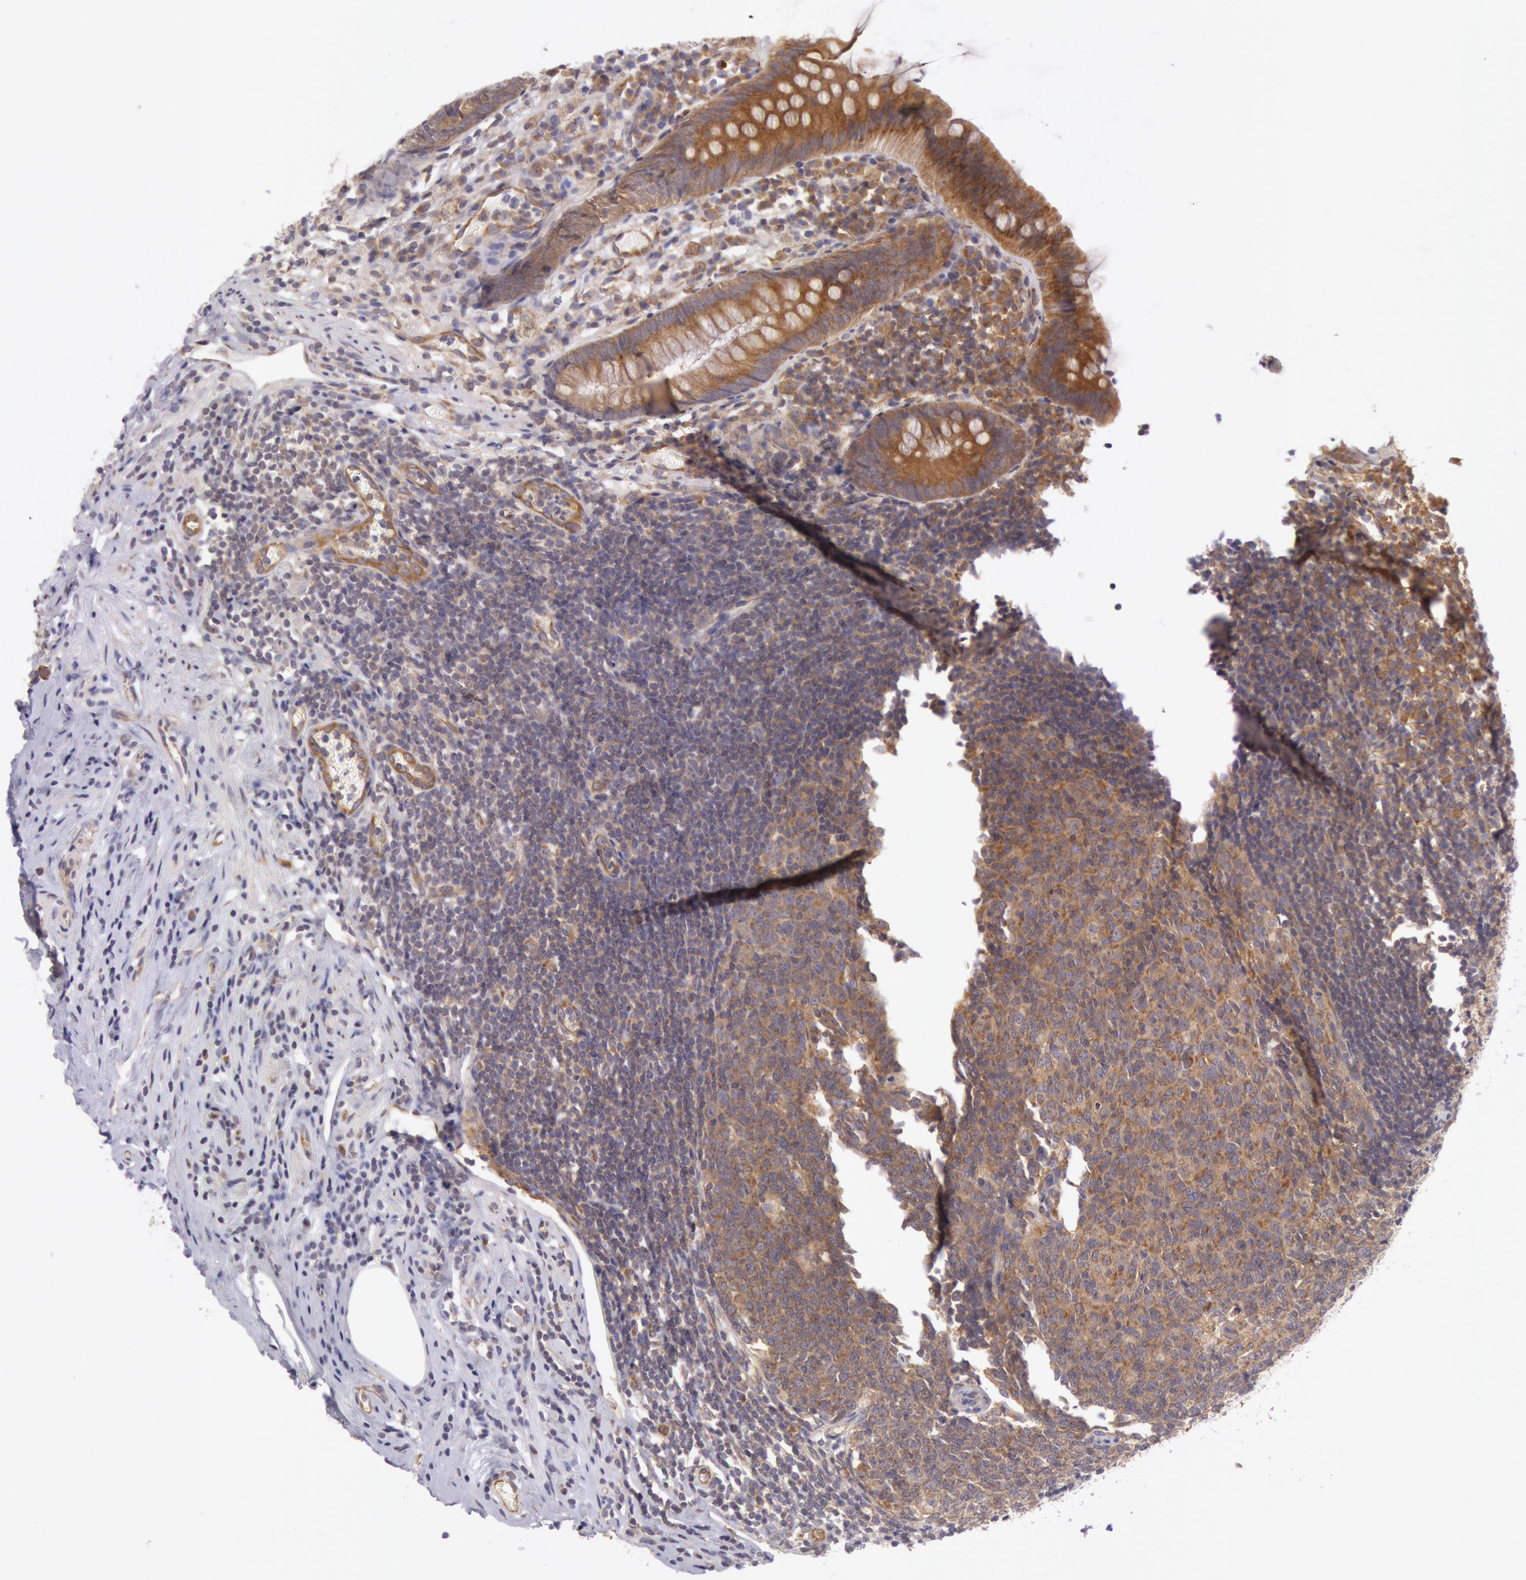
{"staining": {"intensity": "moderate", "quantity": ">75%", "location": "cytoplasmic/membranous"}, "tissue": "appendix", "cell_type": "Glandular cells", "image_type": "normal", "snomed": [{"axis": "morphology", "description": "Normal tissue, NOS"}, {"axis": "topography", "description": "Appendix"}], "caption": "A medium amount of moderate cytoplasmic/membranous expression is seen in approximately >75% of glandular cells in unremarkable appendix.", "gene": "CHUK", "patient": {"sex": "male", "age": 38}}